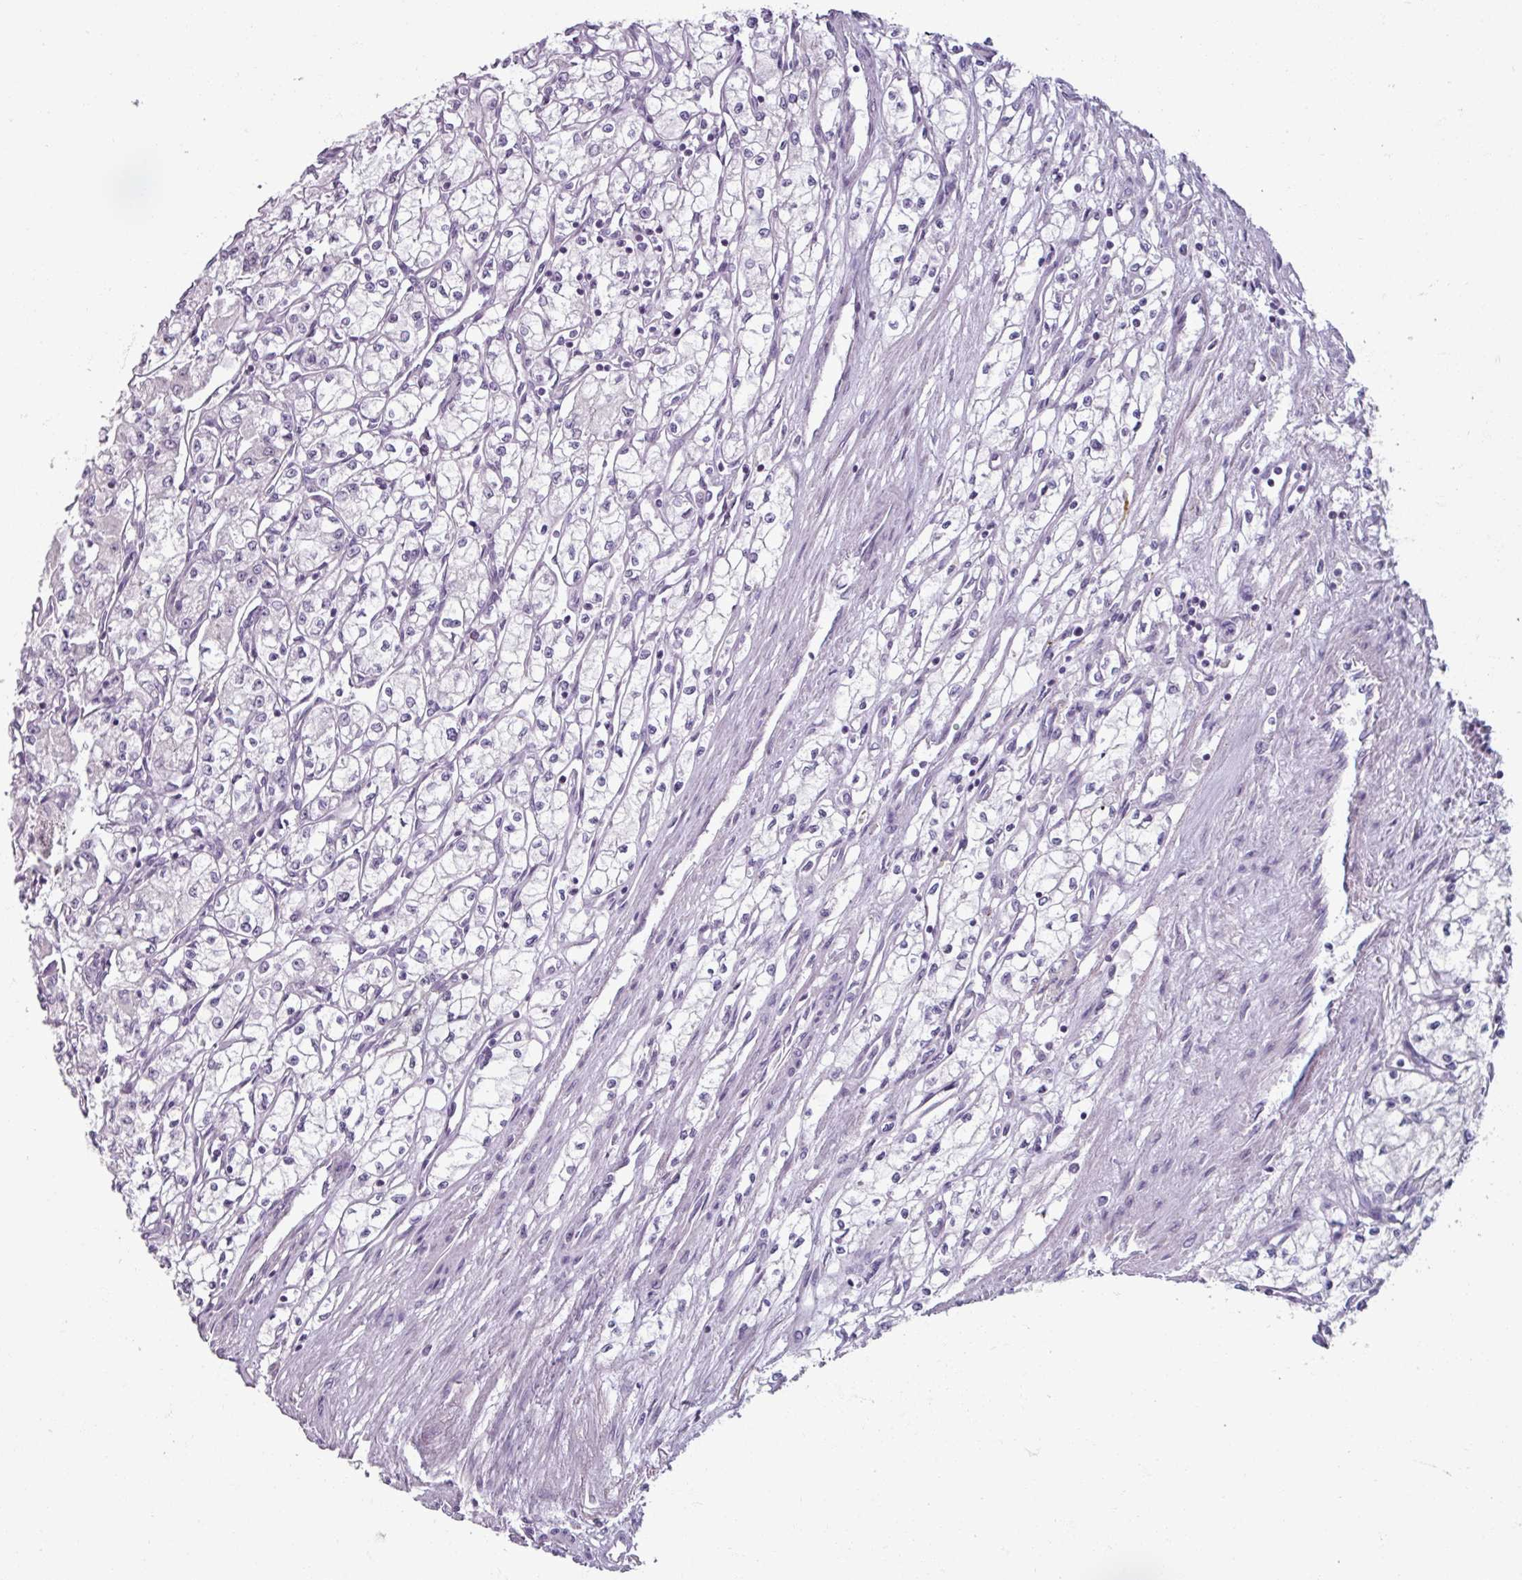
{"staining": {"intensity": "negative", "quantity": "none", "location": "none"}, "tissue": "renal cancer", "cell_type": "Tumor cells", "image_type": "cancer", "snomed": [{"axis": "morphology", "description": "Adenocarcinoma, NOS"}, {"axis": "topography", "description": "Kidney"}], "caption": "An immunohistochemistry histopathology image of renal cancer is shown. There is no staining in tumor cells of renal cancer.", "gene": "SMIM11", "patient": {"sex": "male", "age": 59}}